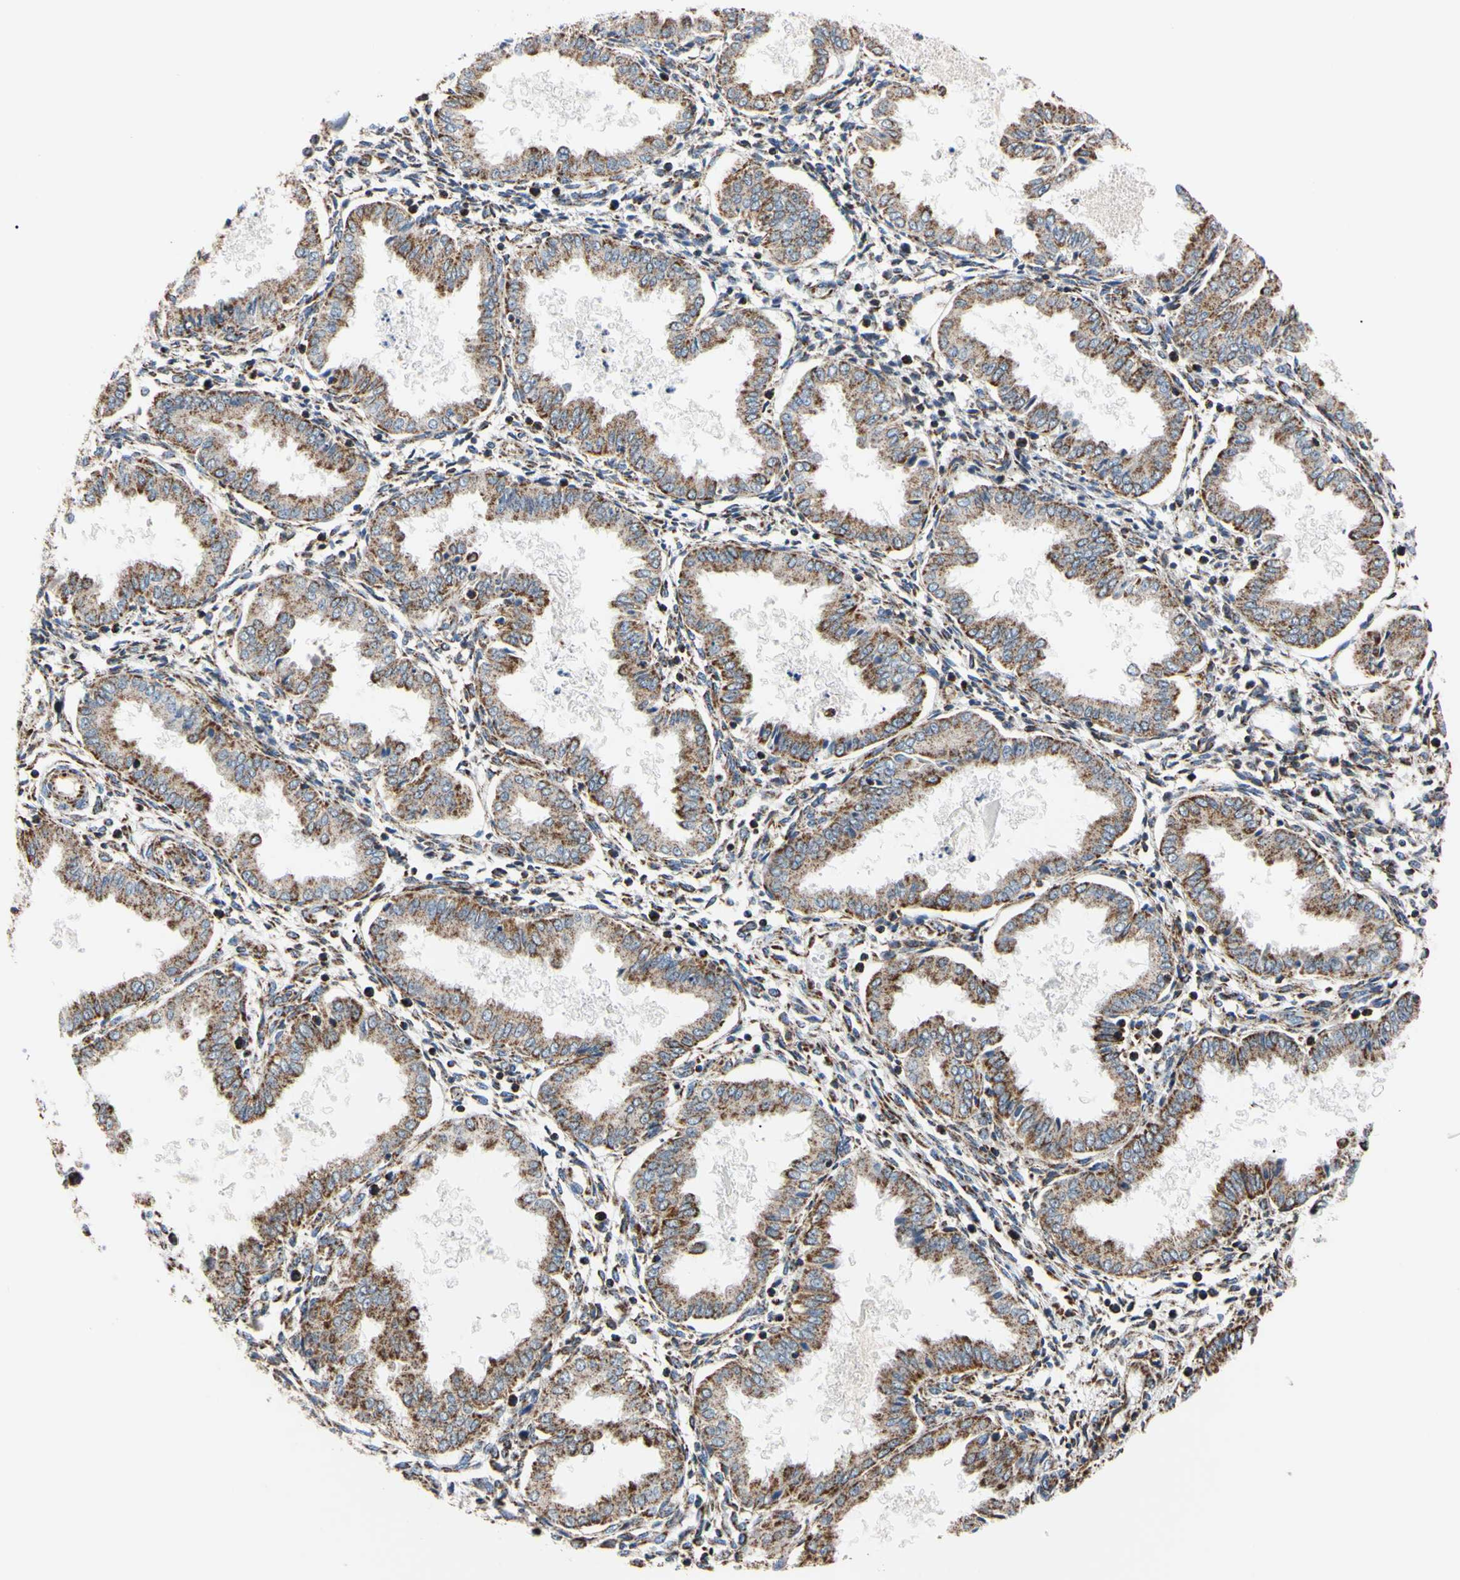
{"staining": {"intensity": "strong", "quantity": "<25%", "location": "cytoplasmic/membranous"}, "tissue": "endometrium", "cell_type": "Cells in endometrial stroma", "image_type": "normal", "snomed": [{"axis": "morphology", "description": "Normal tissue, NOS"}, {"axis": "topography", "description": "Endometrium"}], "caption": "Benign endometrium was stained to show a protein in brown. There is medium levels of strong cytoplasmic/membranous staining in about <25% of cells in endometrial stroma. The staining was performed using DAB (3,3'-diaminobenzidine), with brown indicating positive protein expression. Nuclei are stained blue with hematoxylin.", "gene": "CLPP", "patient": {"sex": "female", "age": 33}}